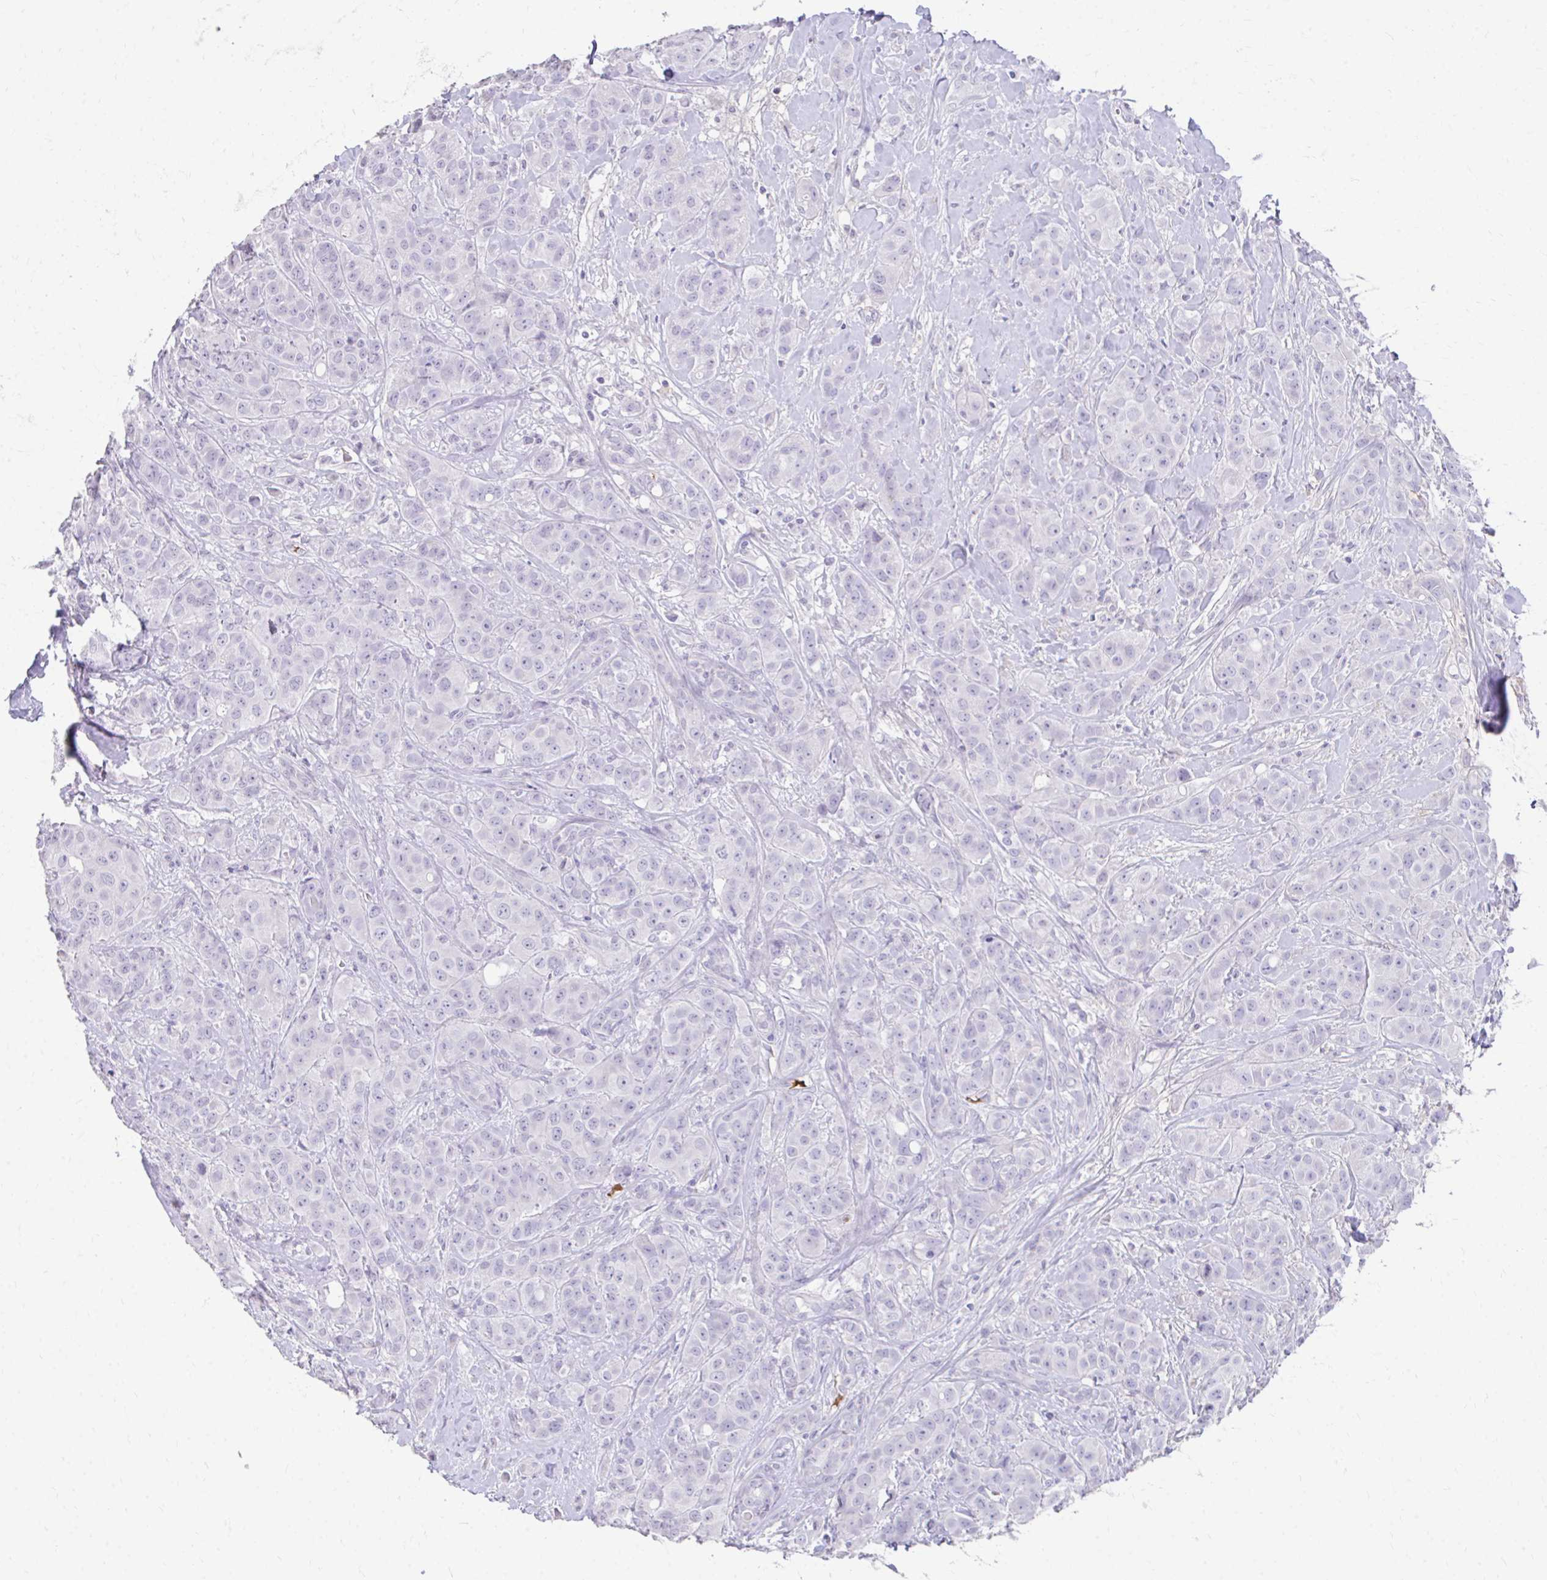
{"staining": {"intensity": "negative", "quantity": "none", "location": "none"}, "tissue": "breast cancer", "cell_type": "Tumor cells", "image_type": "cancer", "snomed": [{"axis": "morphology", "description": "Normal tissue, NOS"}, {"axis": "morphology", "description": "Duct carcinoma"}, {"axis": "topography", "description": "Breast"}], "caption": "Tumor cells show no significant protein expression in infiltrating ductal carcinoma (breast).", "gene": "CFH", "patient": {"sex": "female", "age": 43}}